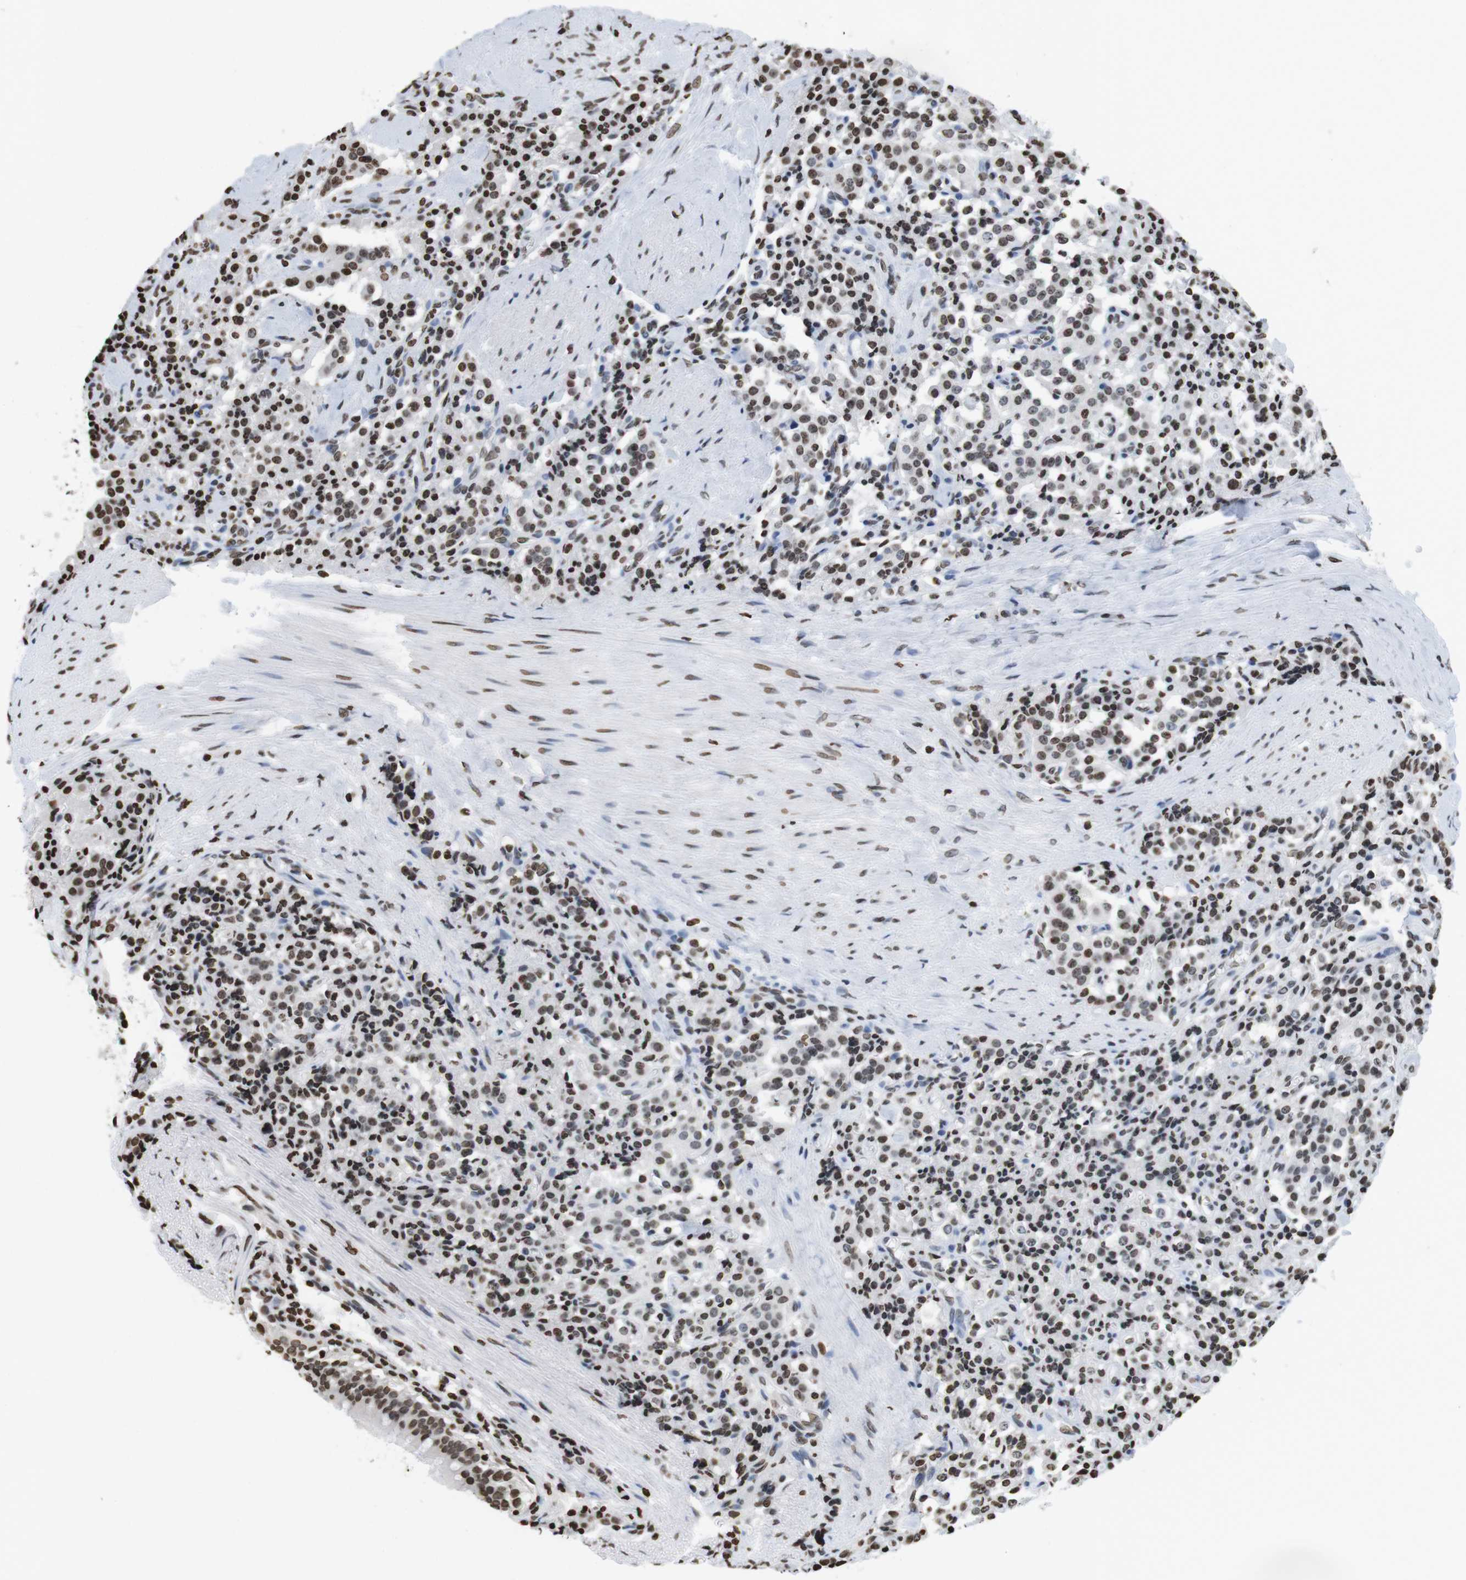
{"staining": {"intensity": "moderate", "quantity": ">75%", "location": "nuclear"}, "tissue": "carcinoid", "cell_type": "Tumor cells", "image_type": "cancer", "snomed": [{"axis": "morphology", "description": "Carcinoid, malignant, NOS"}, {"axis": "topography", "description": "Lung"}], "caption": "This is a micrograph of immunohistochemistry staining of carcinoid, which shows moderate expression in the nuclear of tumor cells.", "gene": "BSX", "patient": {"sex": "male", "age": 30}}